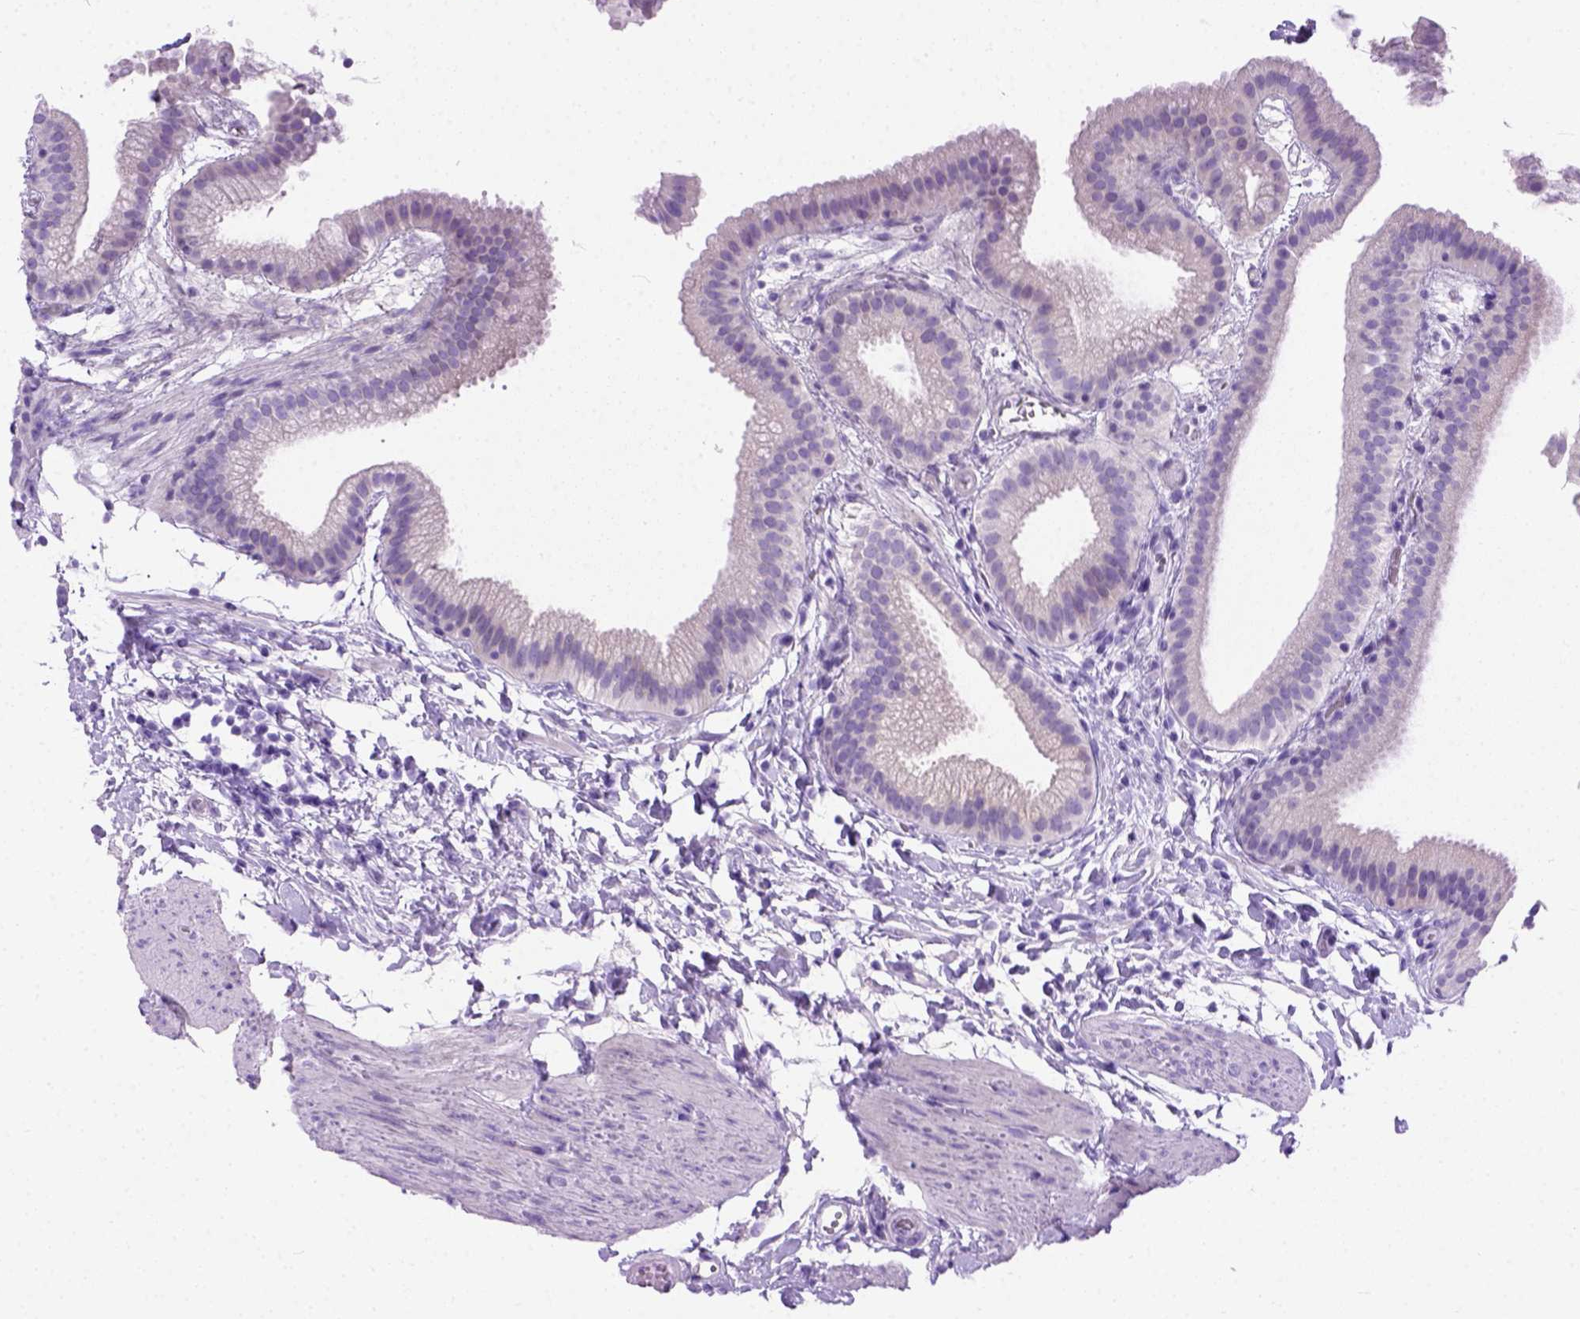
{"staining": {"intensity": "moderate", "quantity": "25%-75%", "location": "cytoplasmic/membranous"}, "tissue": "gallbladder", "cell_type": "Glandular cells", "image_type": "normal", "snomed": [{"axis": "morphology", "description": "Normal tissue, NOS"}, {"axis": "topography", "description": "Gallbladder"}], "caption": "Immunohistochemistry (IHC) of benign human gallbladder exhibits medium levels of moderate cytoplasmic/membranous positivity in approximately 25%-75% of glandular cells.", "gene": "PLK4", "patient": {"sex": "female", "age": 63}}